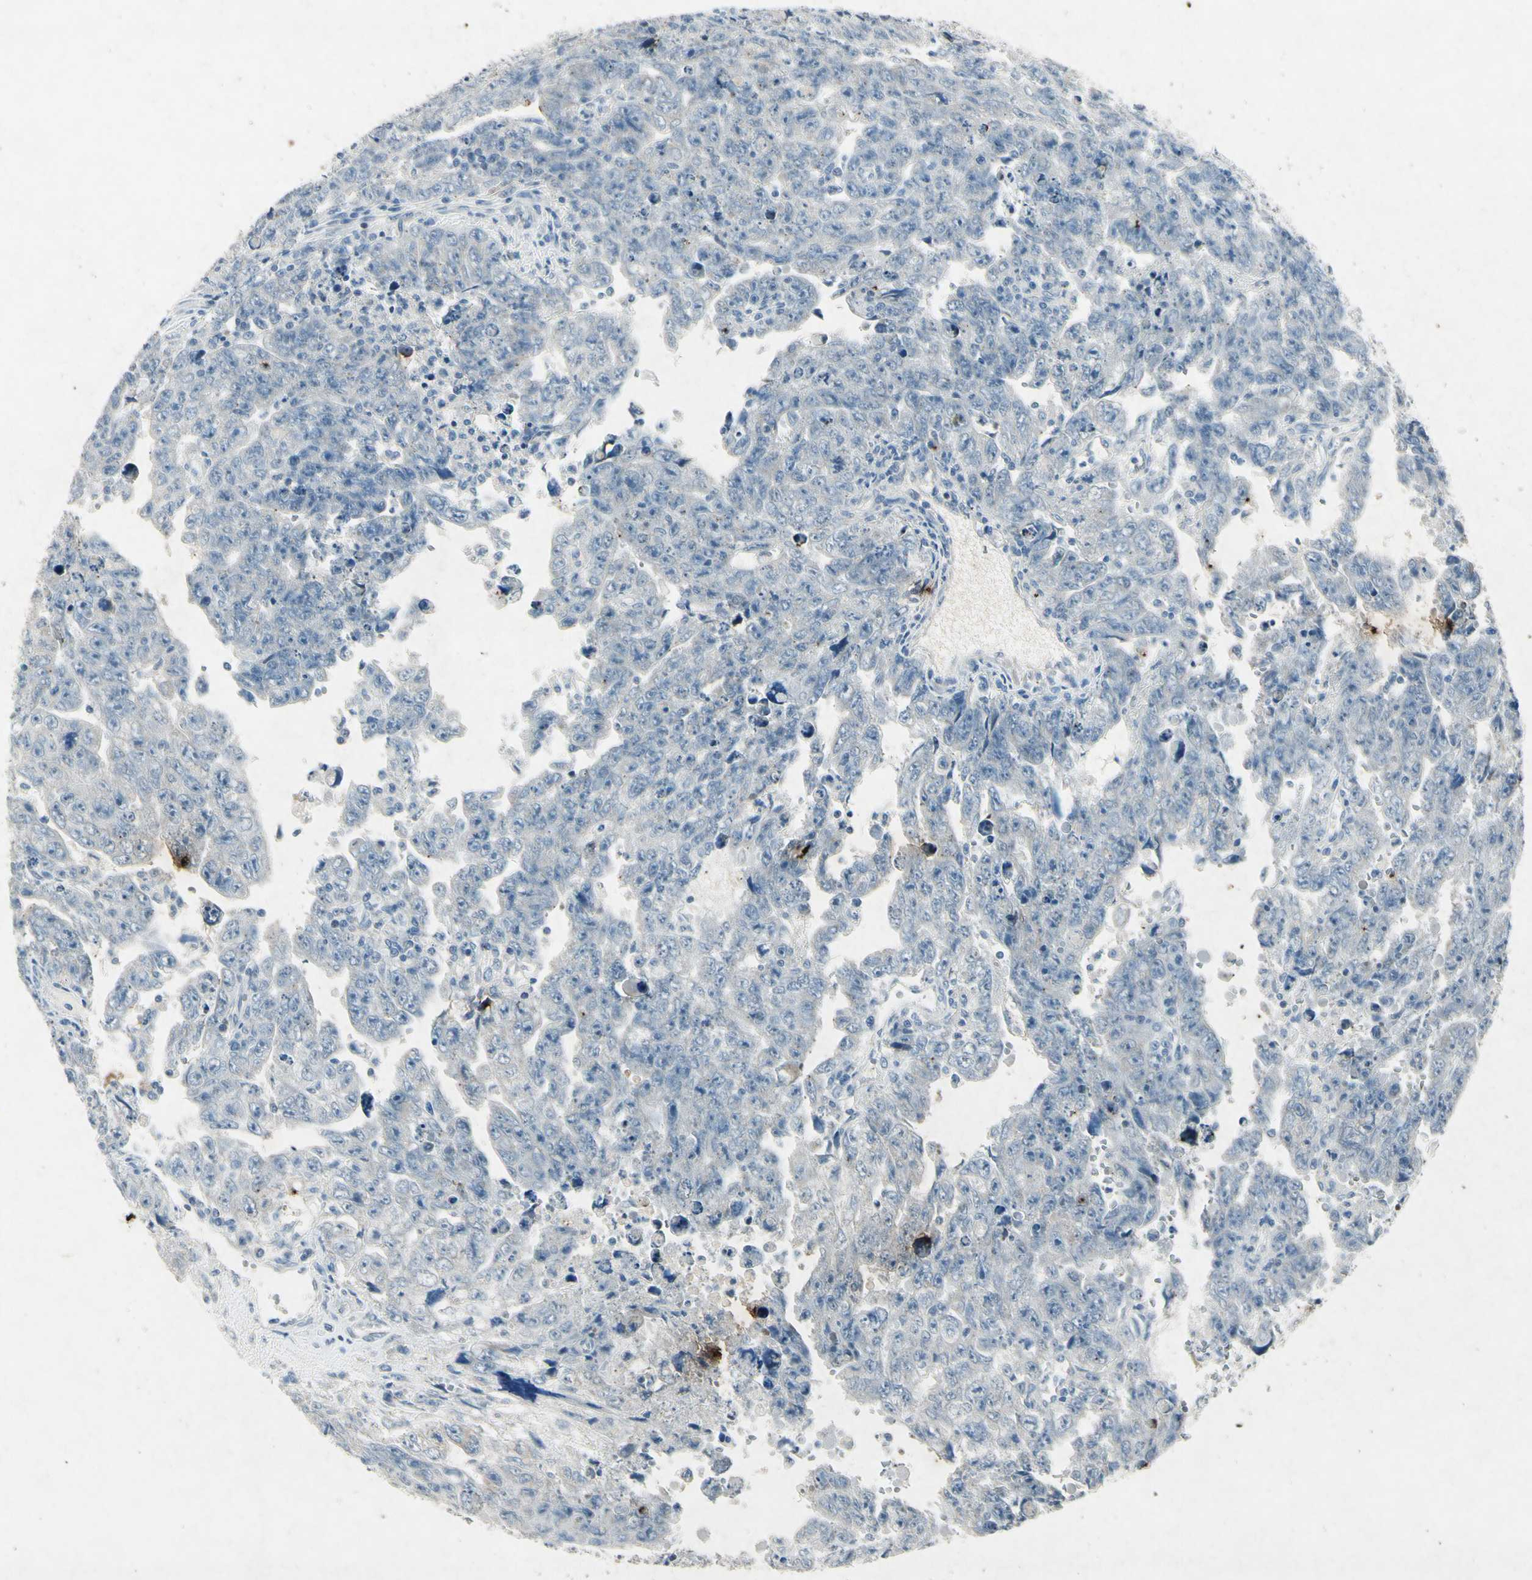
{"staining": {"intensity": "weak", "quantity": "<25%", "location": "cytoplasmic/membranous"}, "tissue": "testis cancer", "cell_type": "Tumor cells", "image_type": "cancer", "snomed": [{"axis": "morphology", "description": "Carcinoma, Embryonal, NOS"}, {"axis": "topography", "description": "Testis"}], "caption": "Testis cancer (embryonal carcinoma) was stained to show a protein in brown. There is no significant staining in tumor cells.", "gene": "SNAP91", "patient": {"sex": "male", "age": 28}}